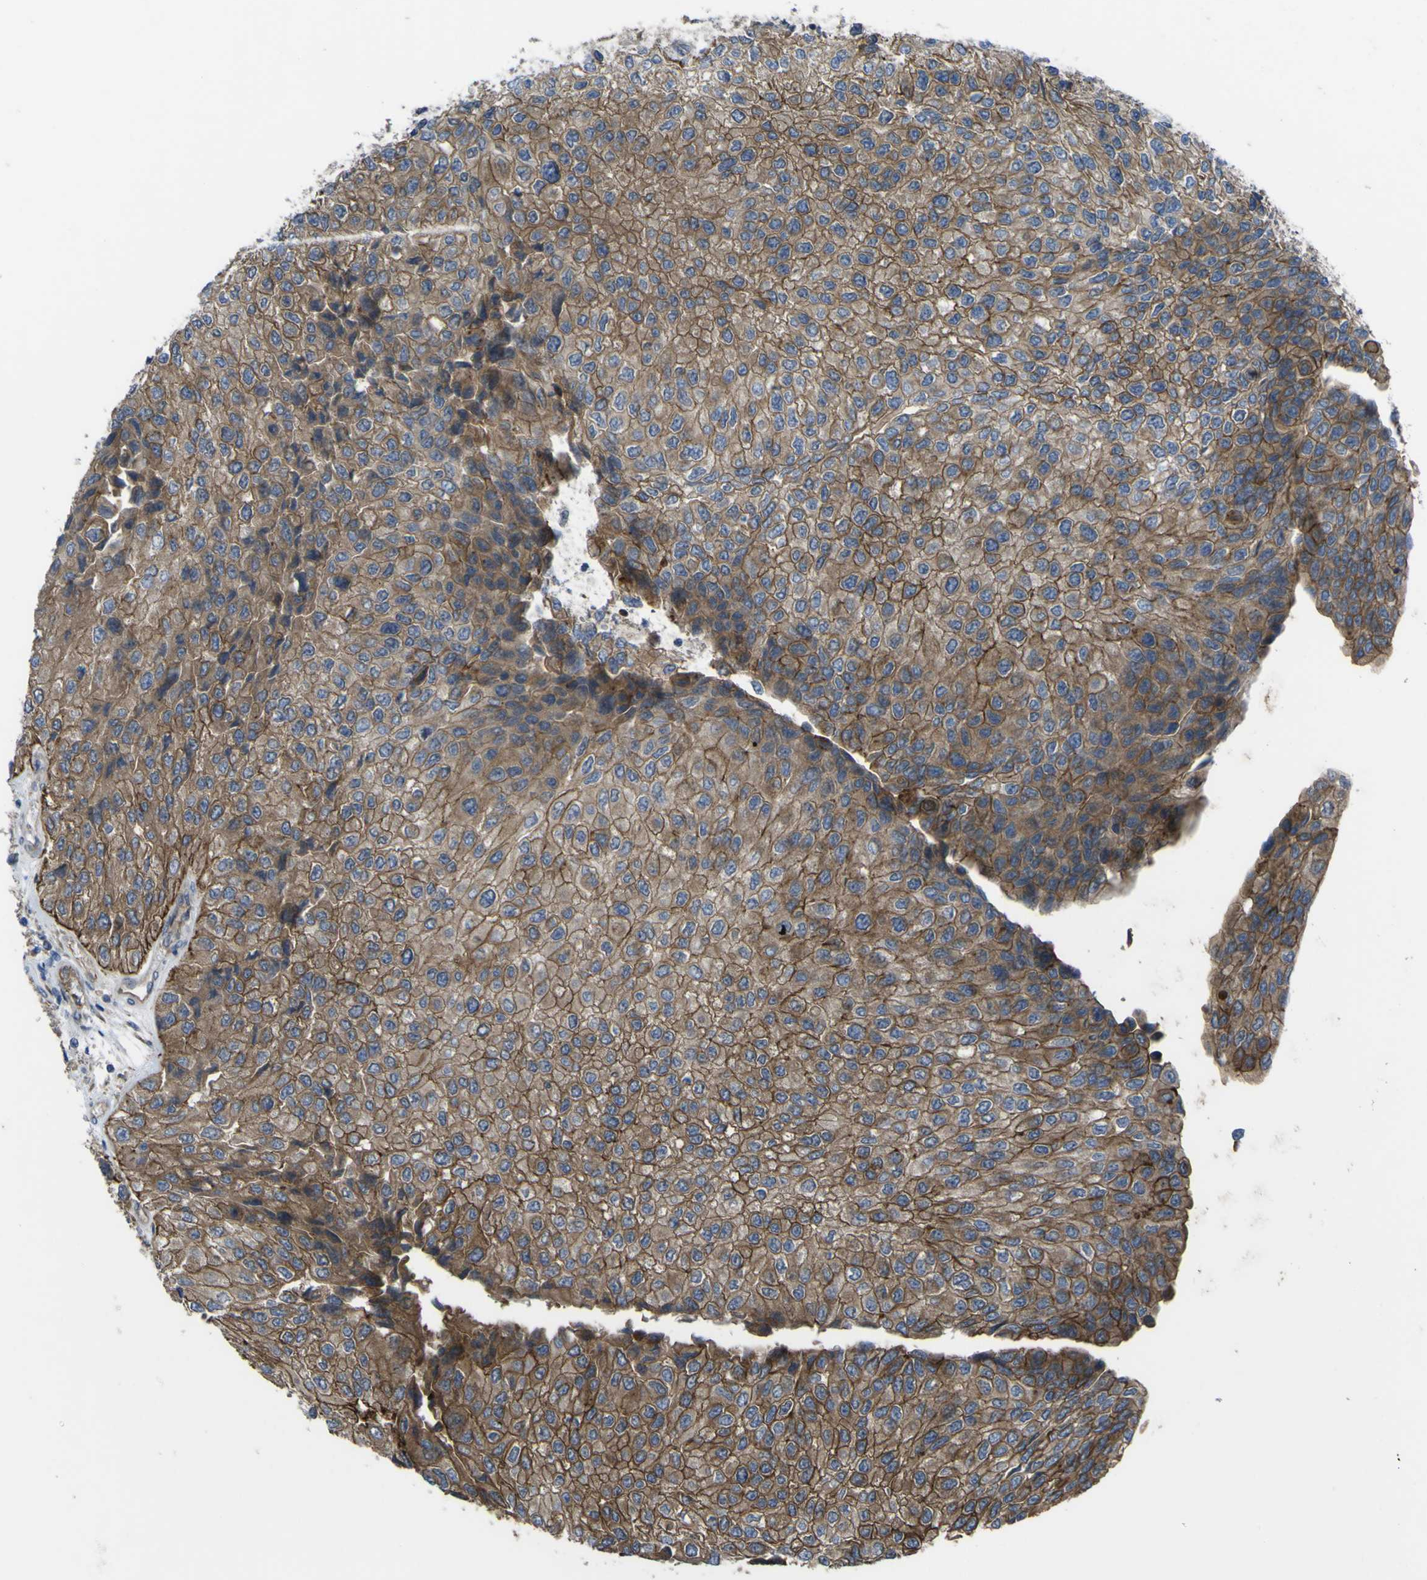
{"staining": {"intensity": "moderate", "quantity": ">75%", "location": "cytoplasmic/membranous"}, "tissue": "urothelial cancer", "cell_type": "Tumor cells", "image_type": "cancer", "snomed": [{"axis": "morphology", "description": "Urothelial carcinoma, High grade"}, {"axis": "topography", "description": "Kidney"}, {"axis": "topography", "description": "Urinary bladder"}], "caption": "Urothelial cancer stained with a protein marker demonstrates moderate staining in tumor cells.", "gene": "FBXO30", "patient": {"sex": "male", "age": 77}}